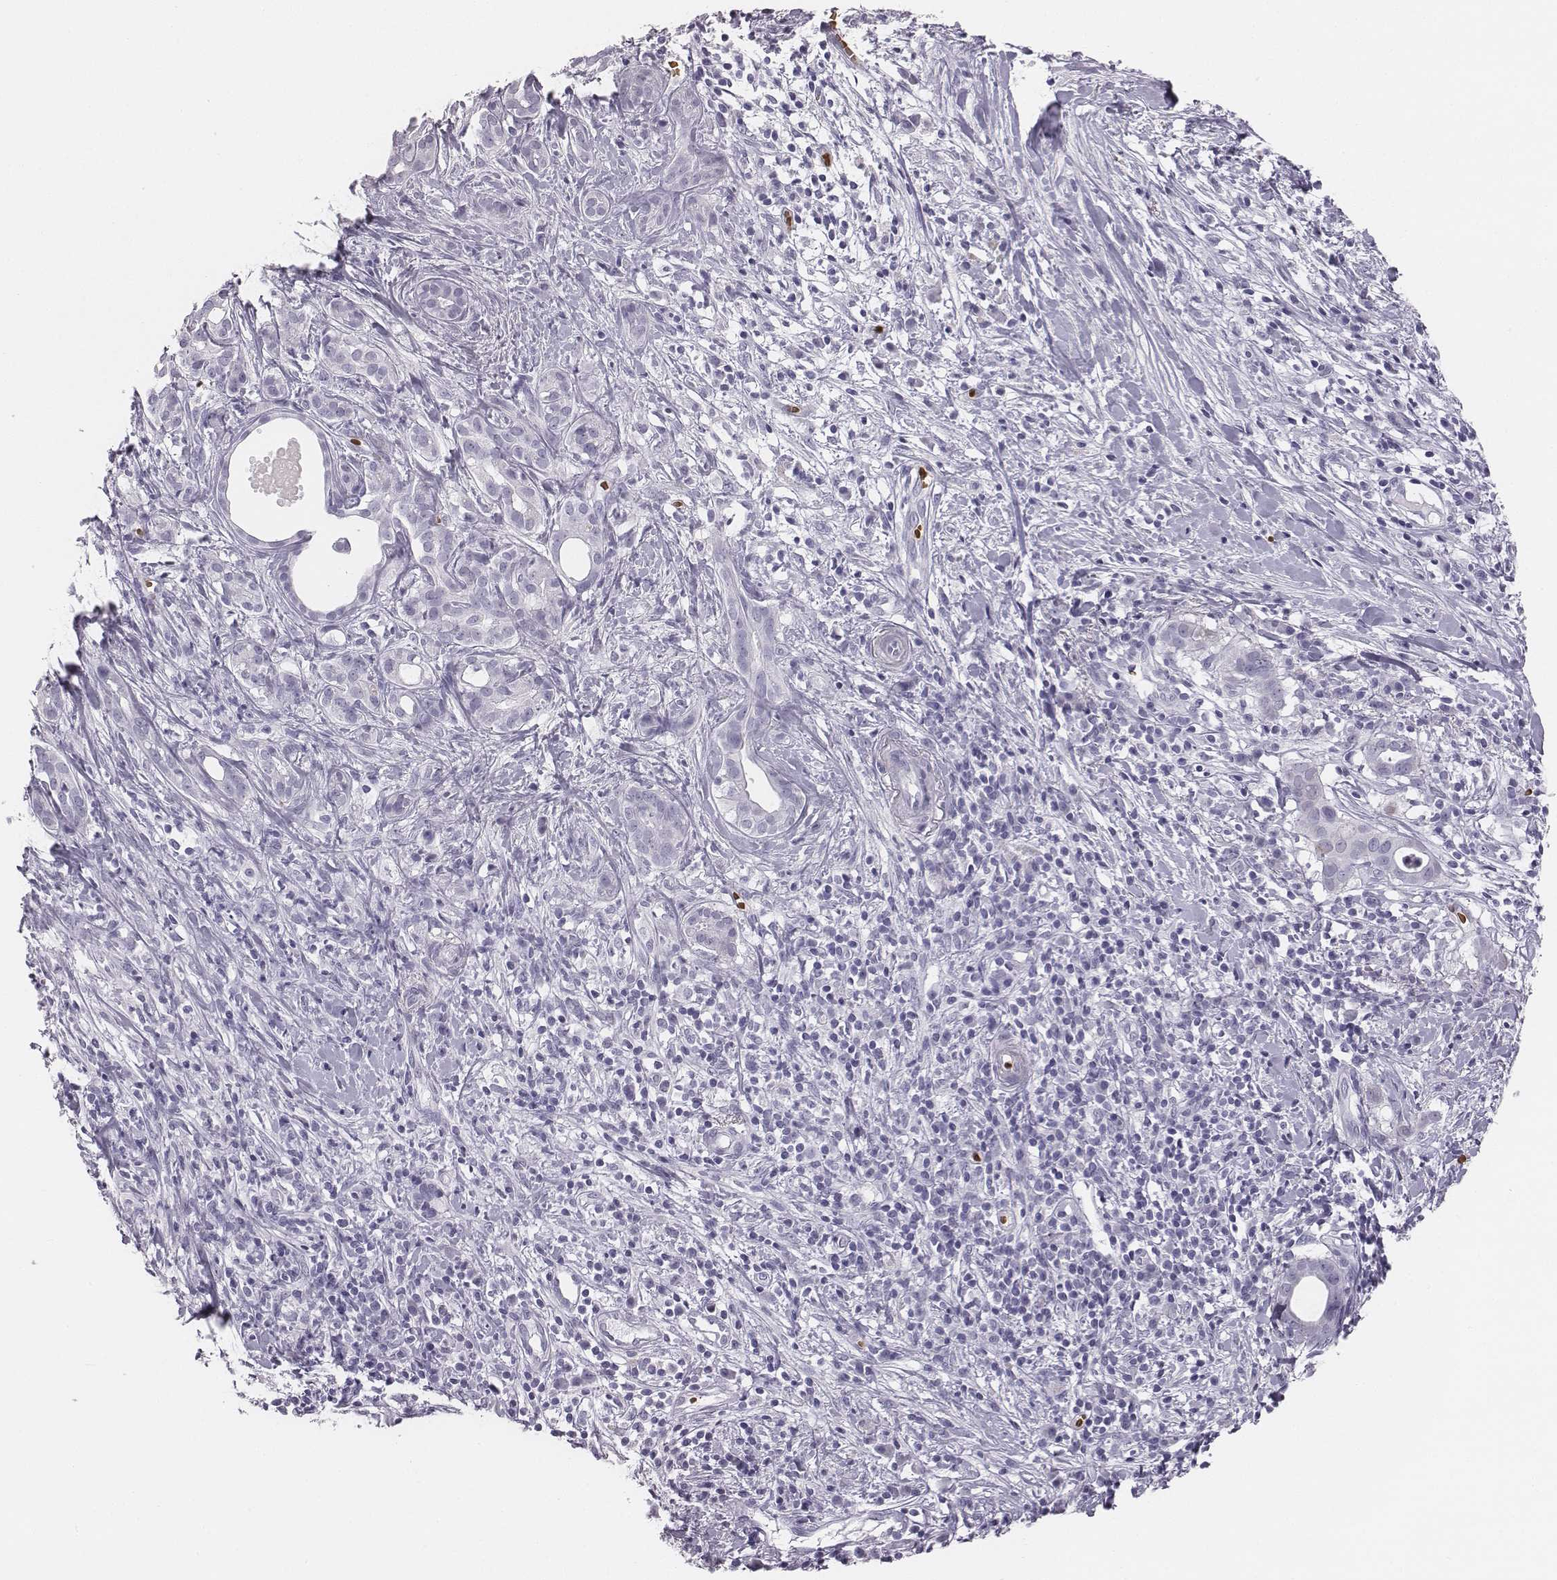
{"staining": {"intensity": "negative", "quantity": "none", "location": "none"}, "tissue": "pancreatic cancer", "cell_type": "Tumor cells", "image_type": "cancer", "snomed": [{"axis": "morphology", "description": "Adenocarcinoma, NOS"}, {"axis": "topography", "description": "Pancreas"}], "caption": "There is no significant staining in tumor cells of pancreatic adenocarcinoma.", "gene": "HBZ", "patient": {"sex": "male", "age": 61}}